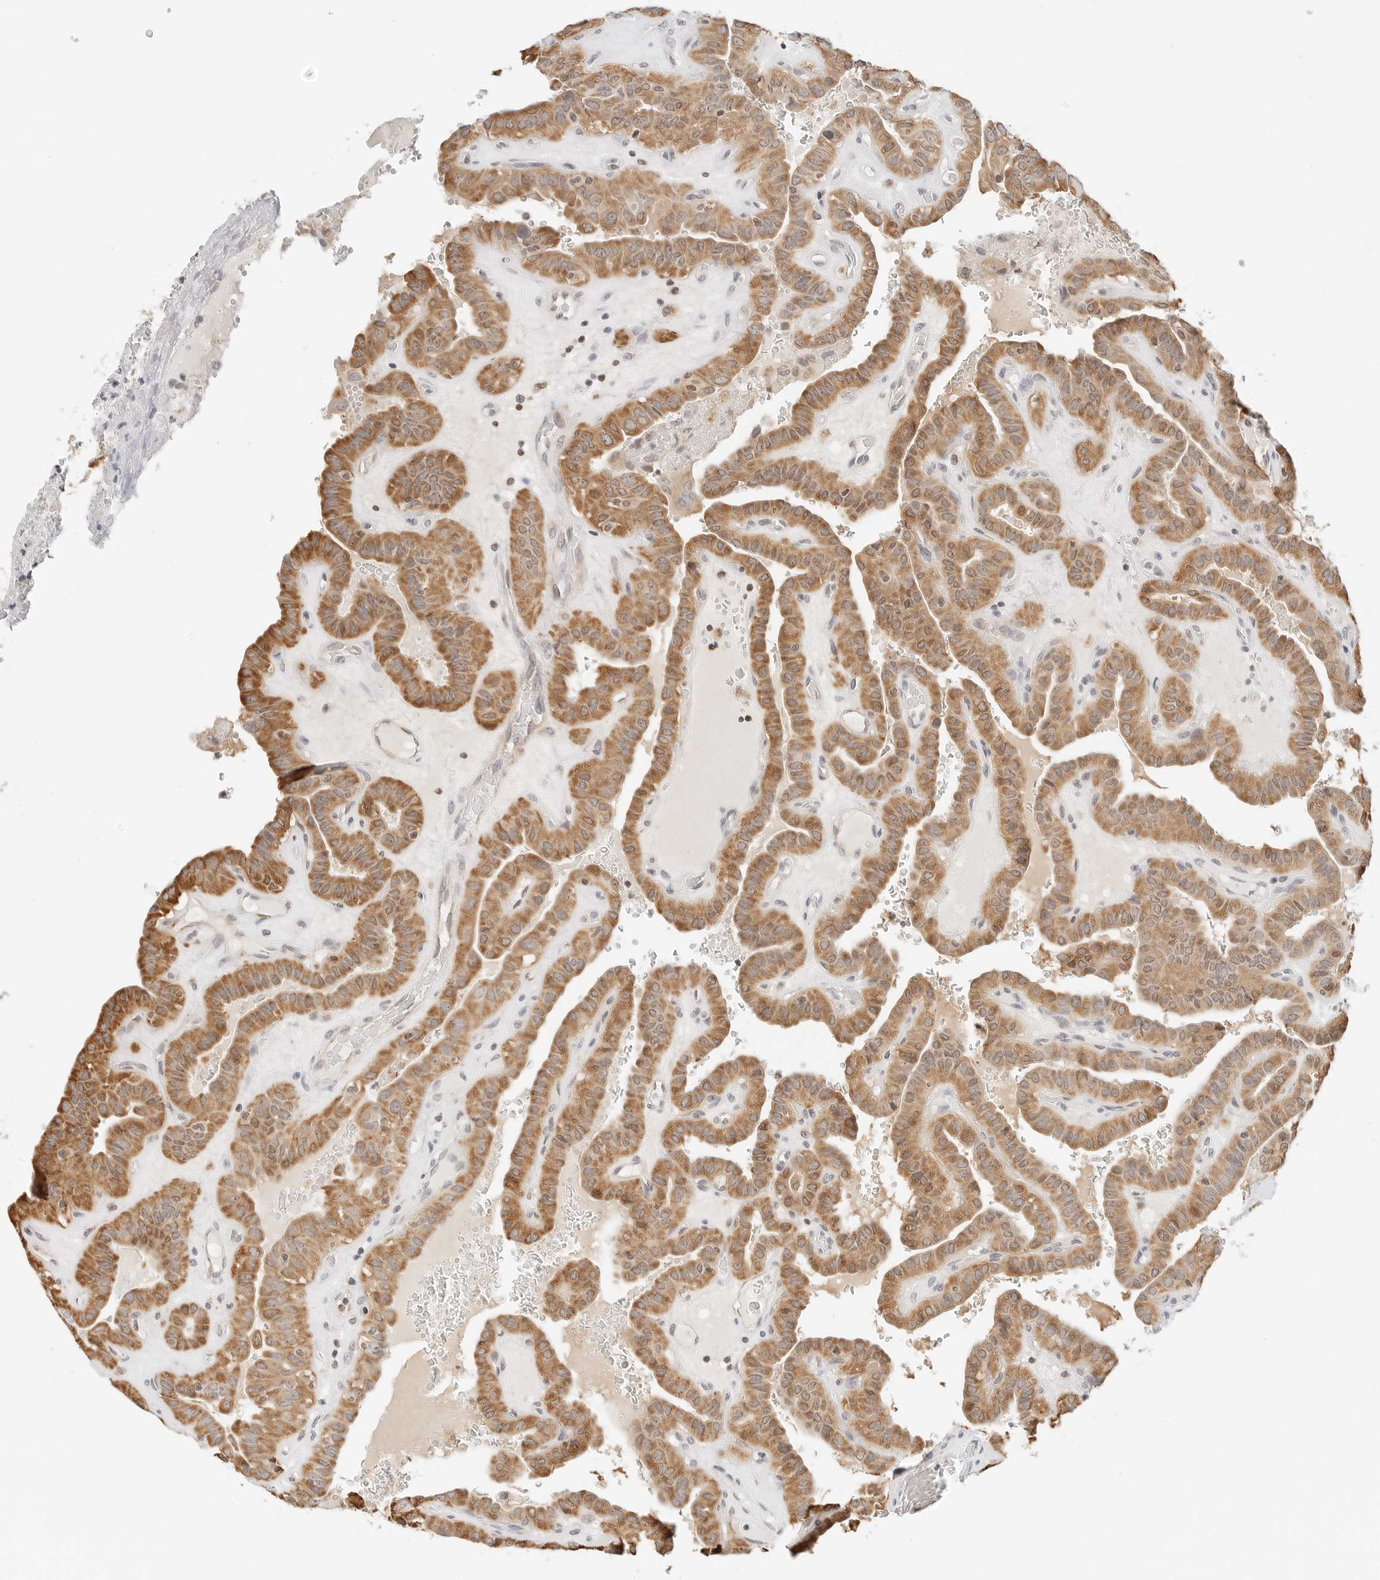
{"staining": {"intensity": "moderate", "quantity": ">75%", "location": "cytoplasmic/membranous"}, "tissue": "thyroid cancer", "cell_type": "Tumor cells", "image_type": "cancer", "snomed": [{"axis": "morphology", "description": "Papillary adenocarcinoma, NOS"}, {"axis": "topography", "description": "Thyroid gland"}], "caption": "Brown immunohistochemical staining in thyroid papillary adenocarcinoma shows moderate cytoplasmic/membranous expression in about >75% of tumor cells.", "gene": "ATL1", "patient": {"sex": "male", "age": 77}}